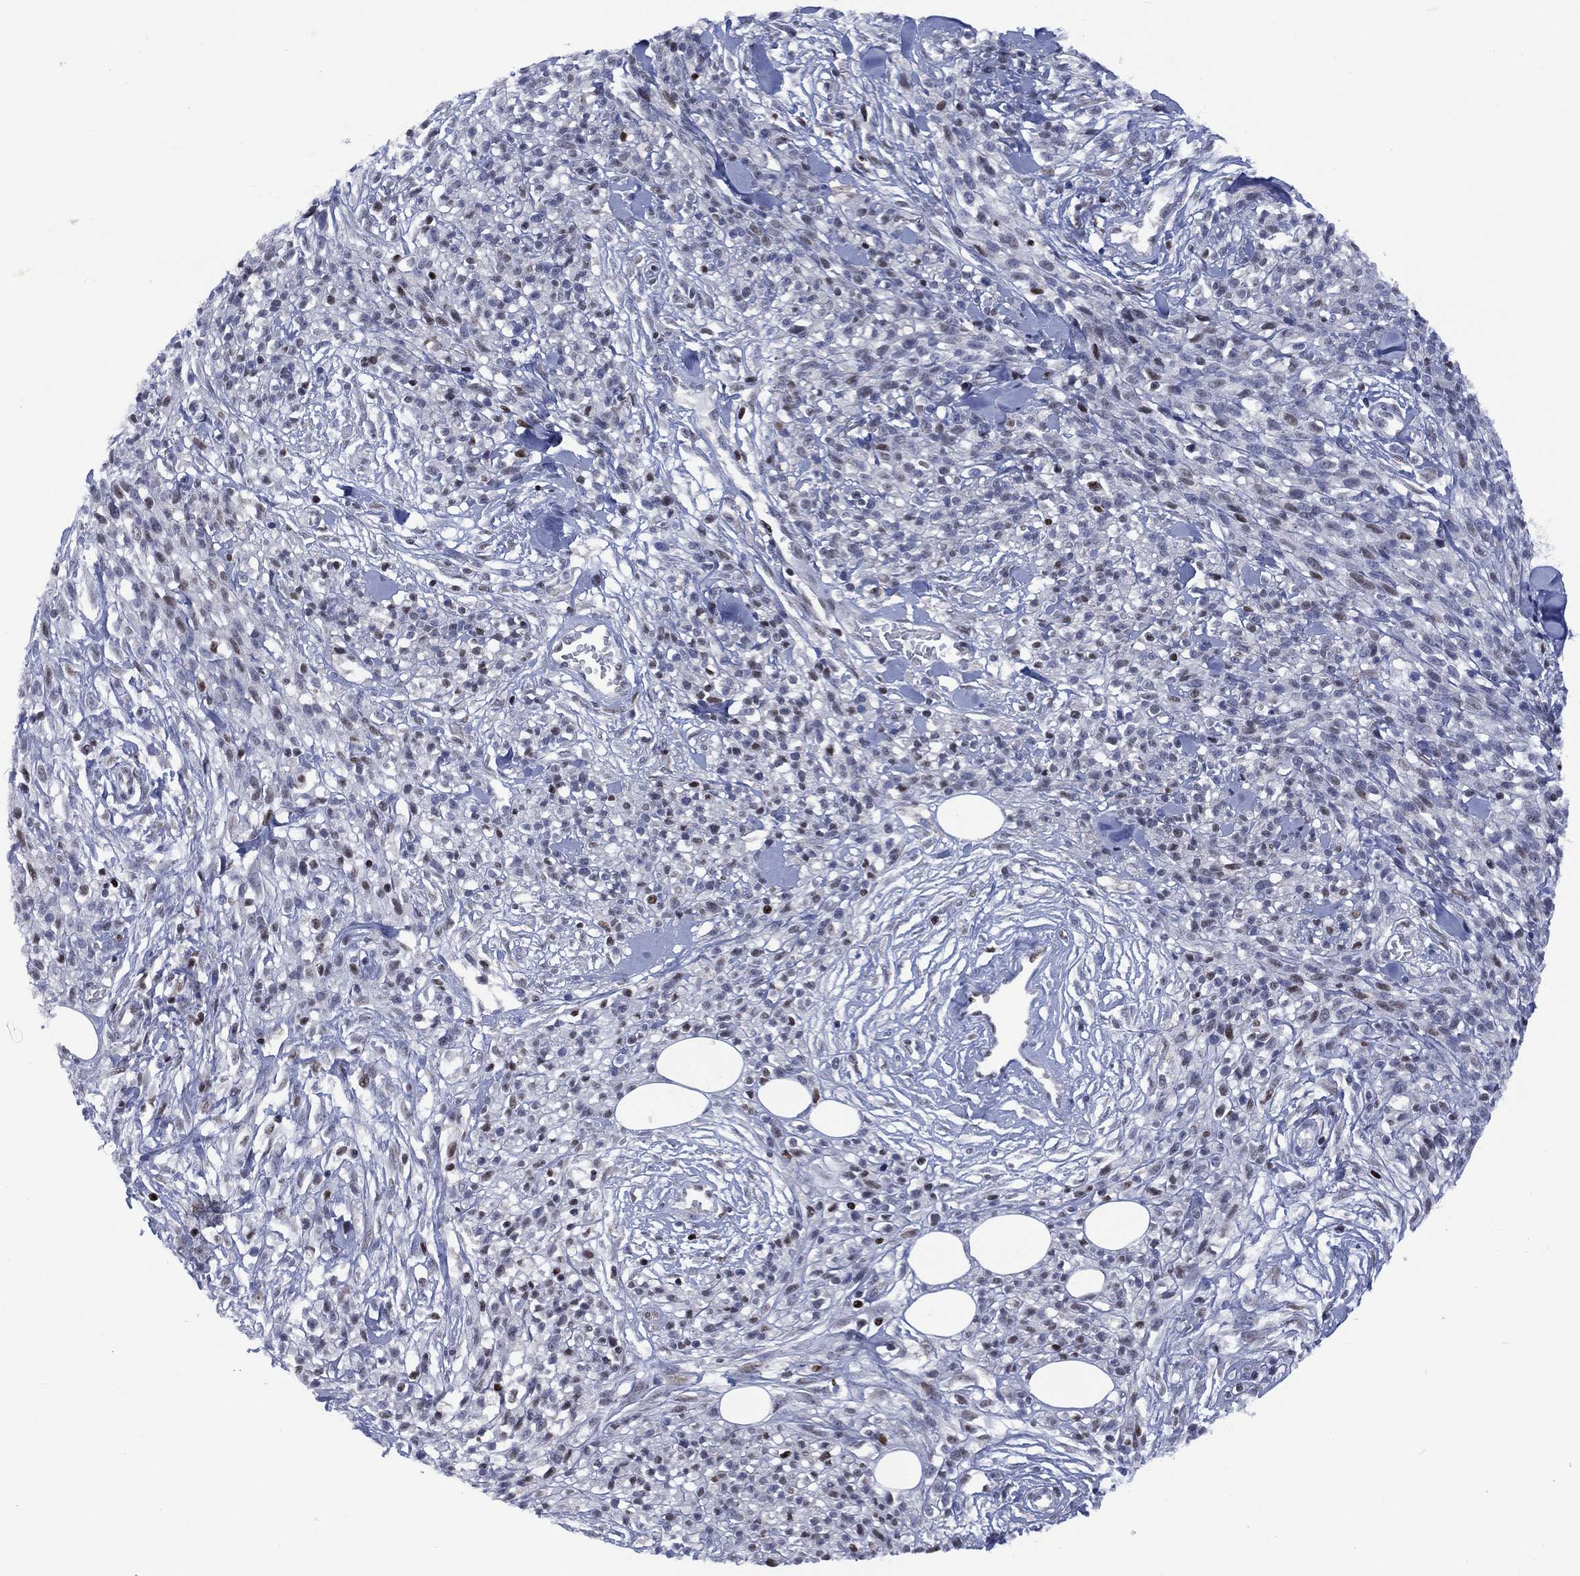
{"staining": {"intensity": "moderate", "quantity": "<25%", "location": "nuclear"}, "tissue": "melanoma", "cell_type": "Tumor cells", "image_type": "cancer", "snomed": [{"axis": "morphology", "description": "Malignant melanoma, NOS"}, {"axis": "topography", "description": "Skin"}, {"axis": "topography", "description": "Skin of trunk"}], "caption": "This is an image of IHC staining of malignant melanoma, which shows moderate expression in the nuclear of tumor cells.", "gene": "SLC4A4", "patient": {"sex": "male", "age": 74}}